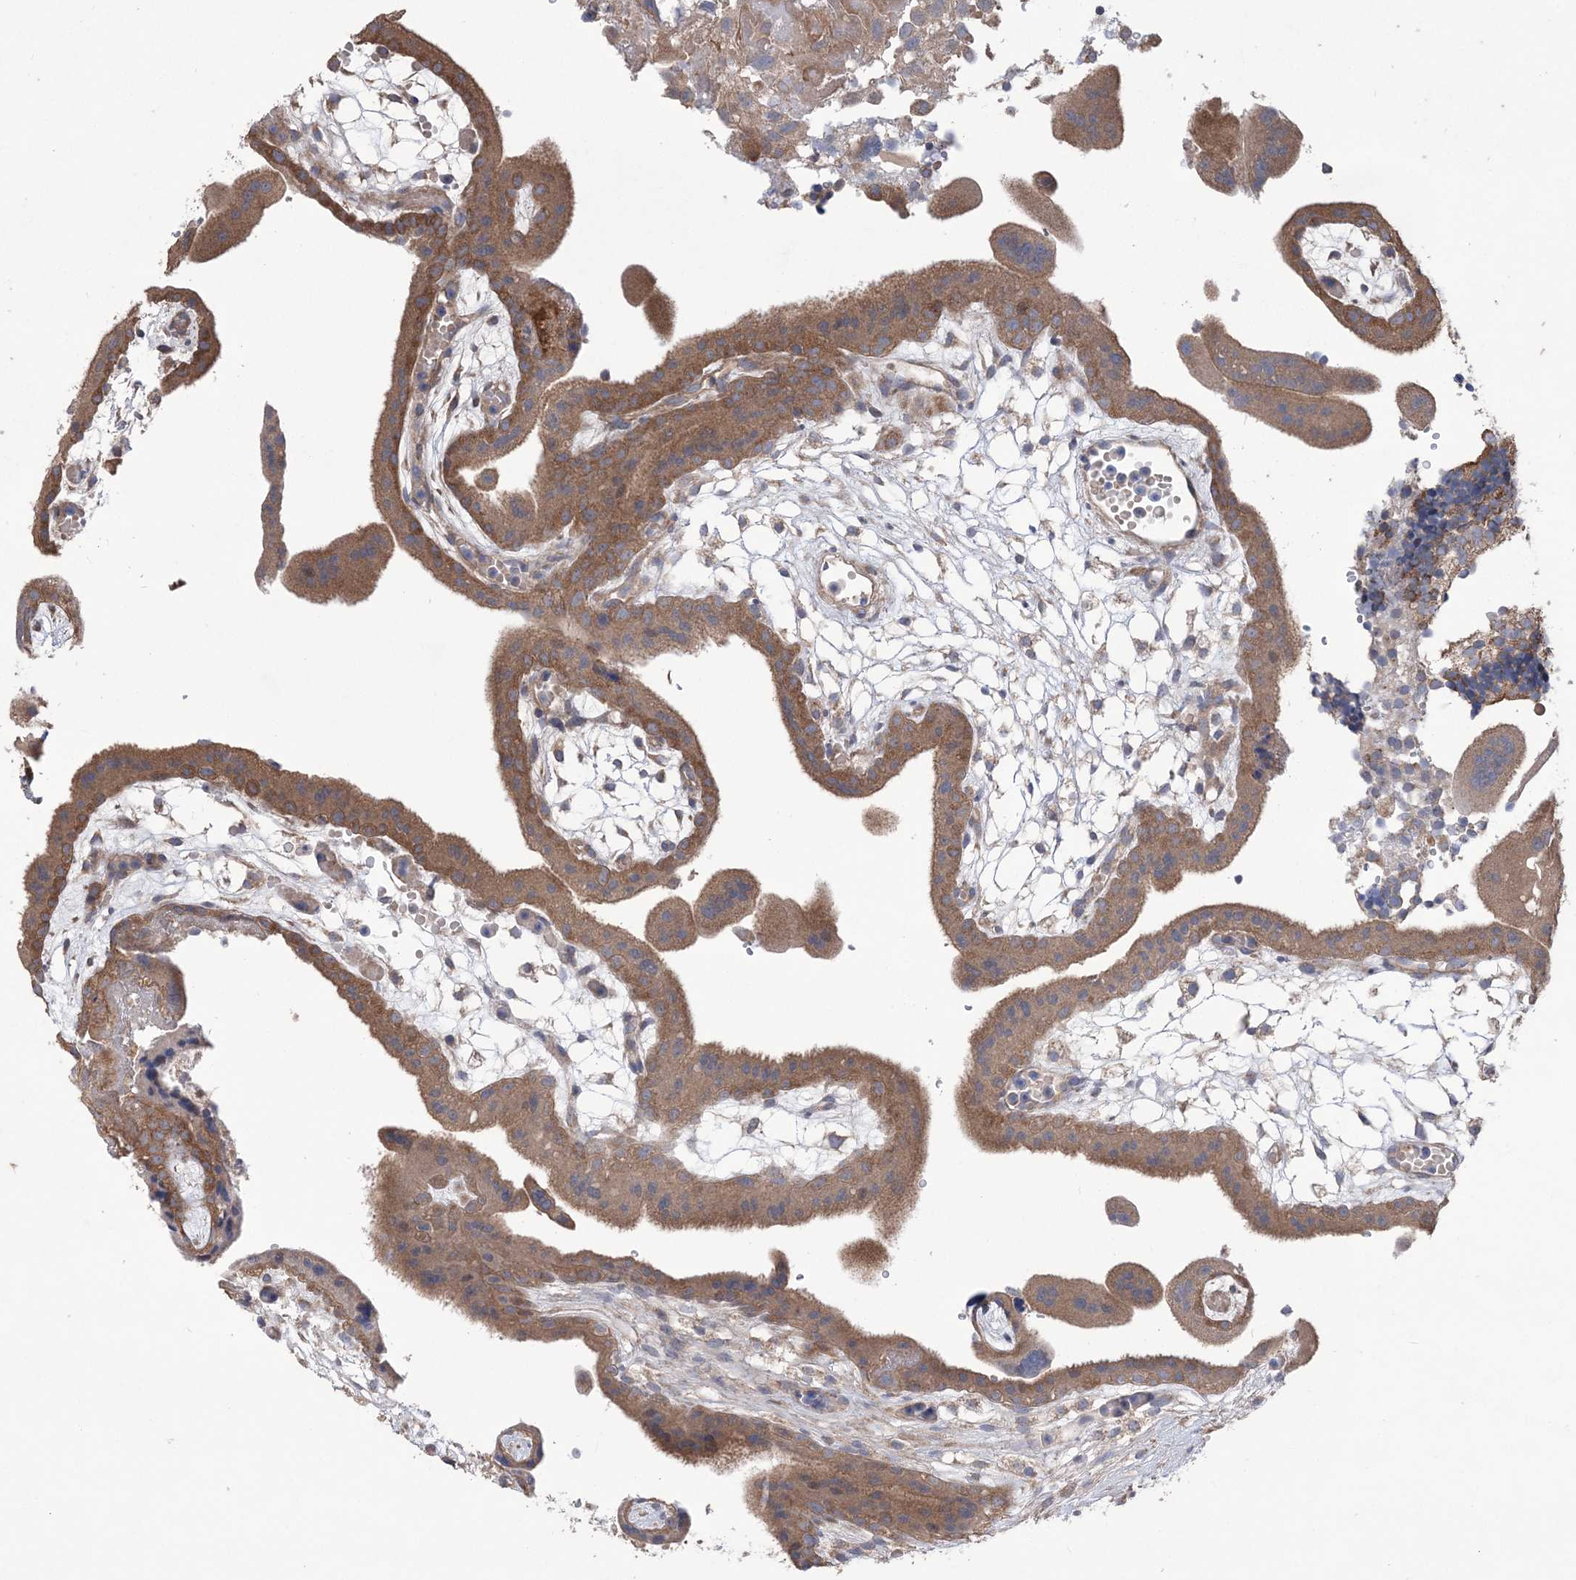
{"staining": {"intensity": "moderate", "quantity": "25%-75%", "location": "cytoplasmic/membranous"}, "tissue": "placenta", "cell_type": "Trophoblastic cells", "image_type": "normal", "snomed": [{"axis": "morphology", "description": "Normal tissue, NOS"}, {"axis": "topography", "description": "Placenta"}], "caption": "Moderate cytoplasmic/membranous staining for a protein is present in about 25%-75% of trophoblastic cells of normal placenta using IHC.", "gene": "MTRF1L", "patient": {"sex": "female", "age": 18}}